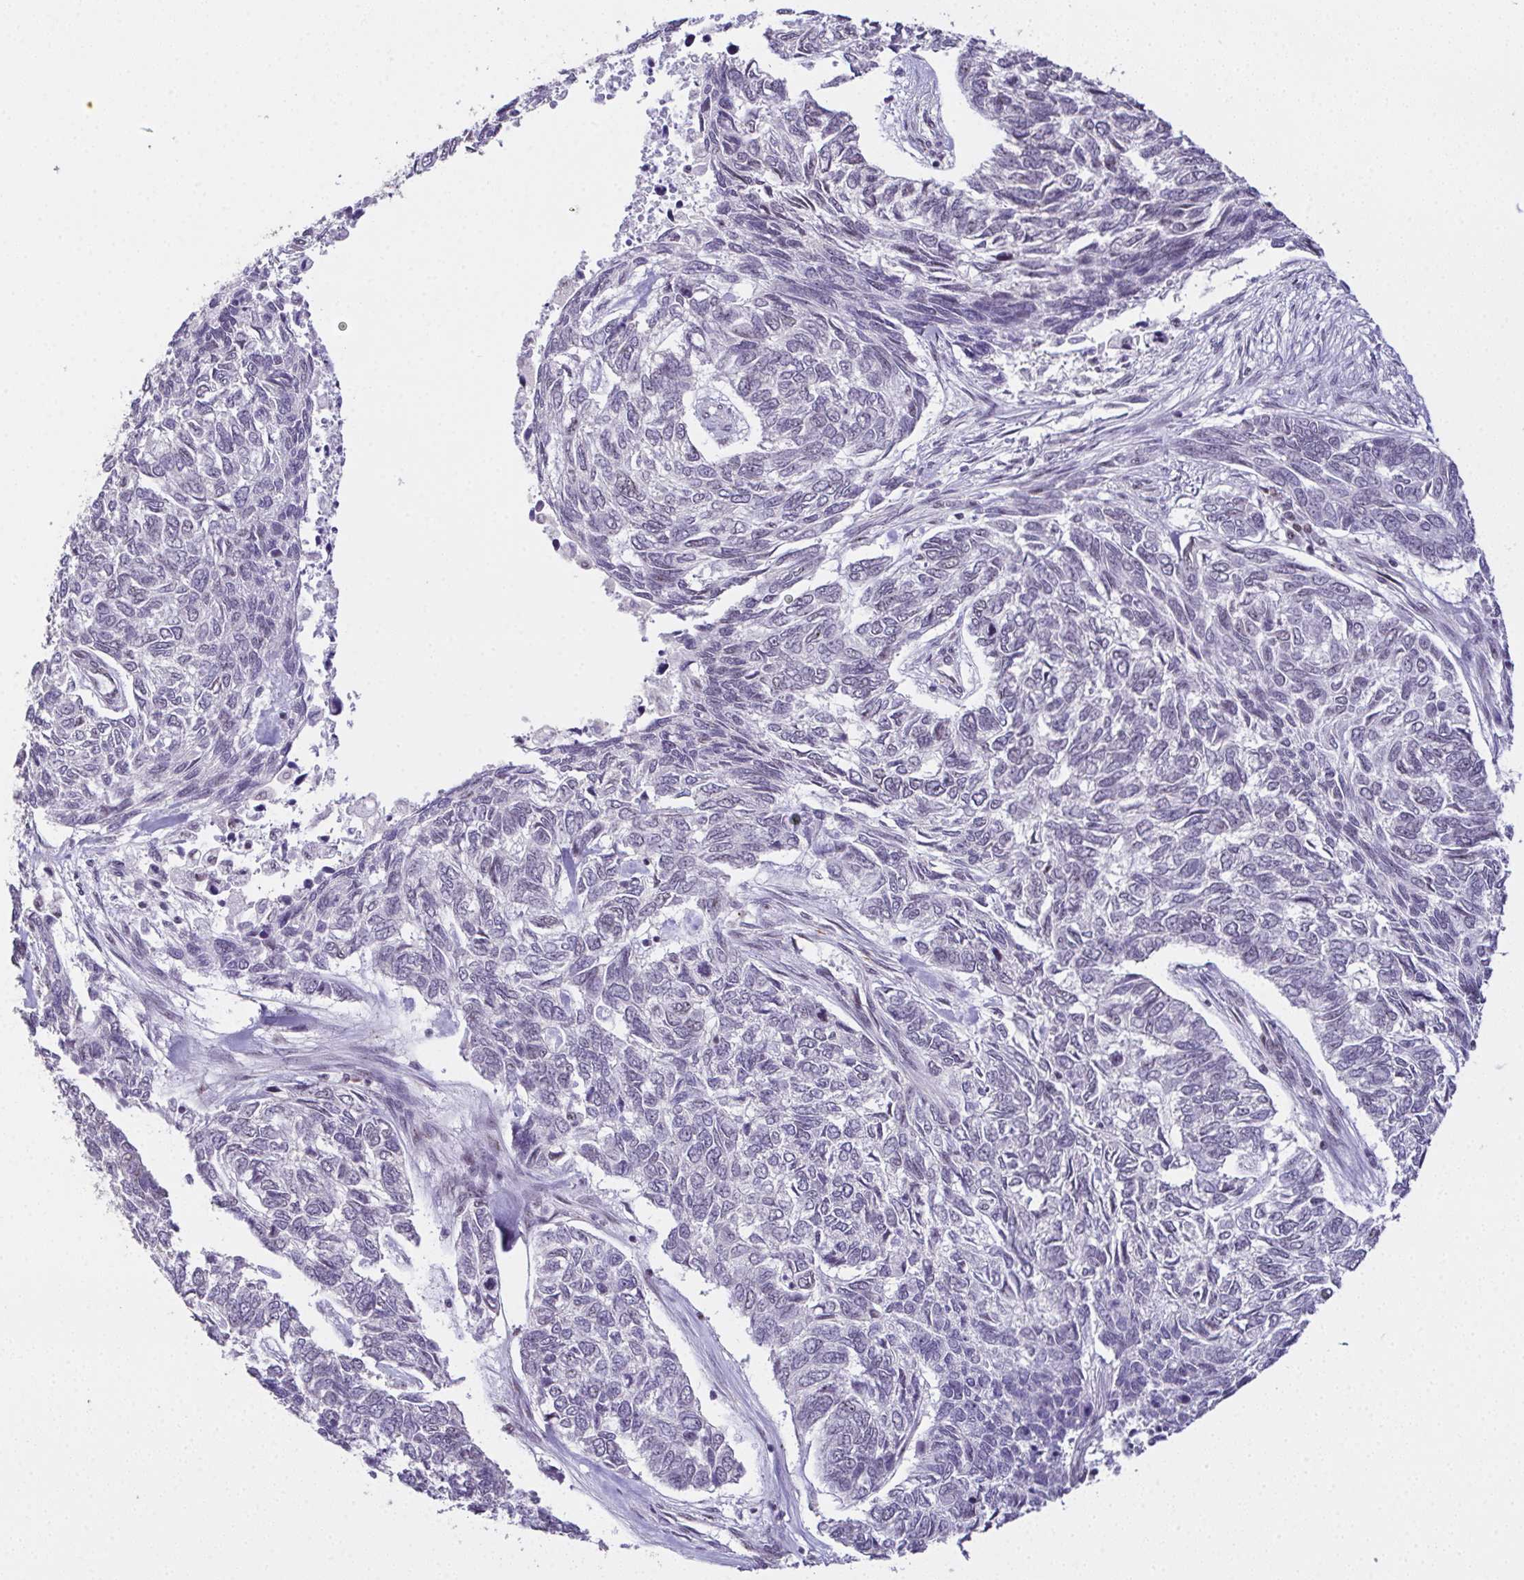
{"staining": {"intensity": "negative", "quantity": "none", "location": "none"}, "tissue": "skin cancer", "cell_type": "Tumor cells", "image_type": "cancer", "snomed": [{"axis": "morphology", "description": "Basal cell carcinoma"}, {"axis": "topography", "description": "Skin"}], "caption": "The image exhibits no staining of tumor cells in skin cancer. The staining was performed using DAB (3,3'-diaminobenzidine) to visualize the protein expression in brown, while the nuclei were stained in blue with hematoxylin (Magnification: 20x).", "gene": "ZNF800", "patient": {"sex": "female", "age": 65}}